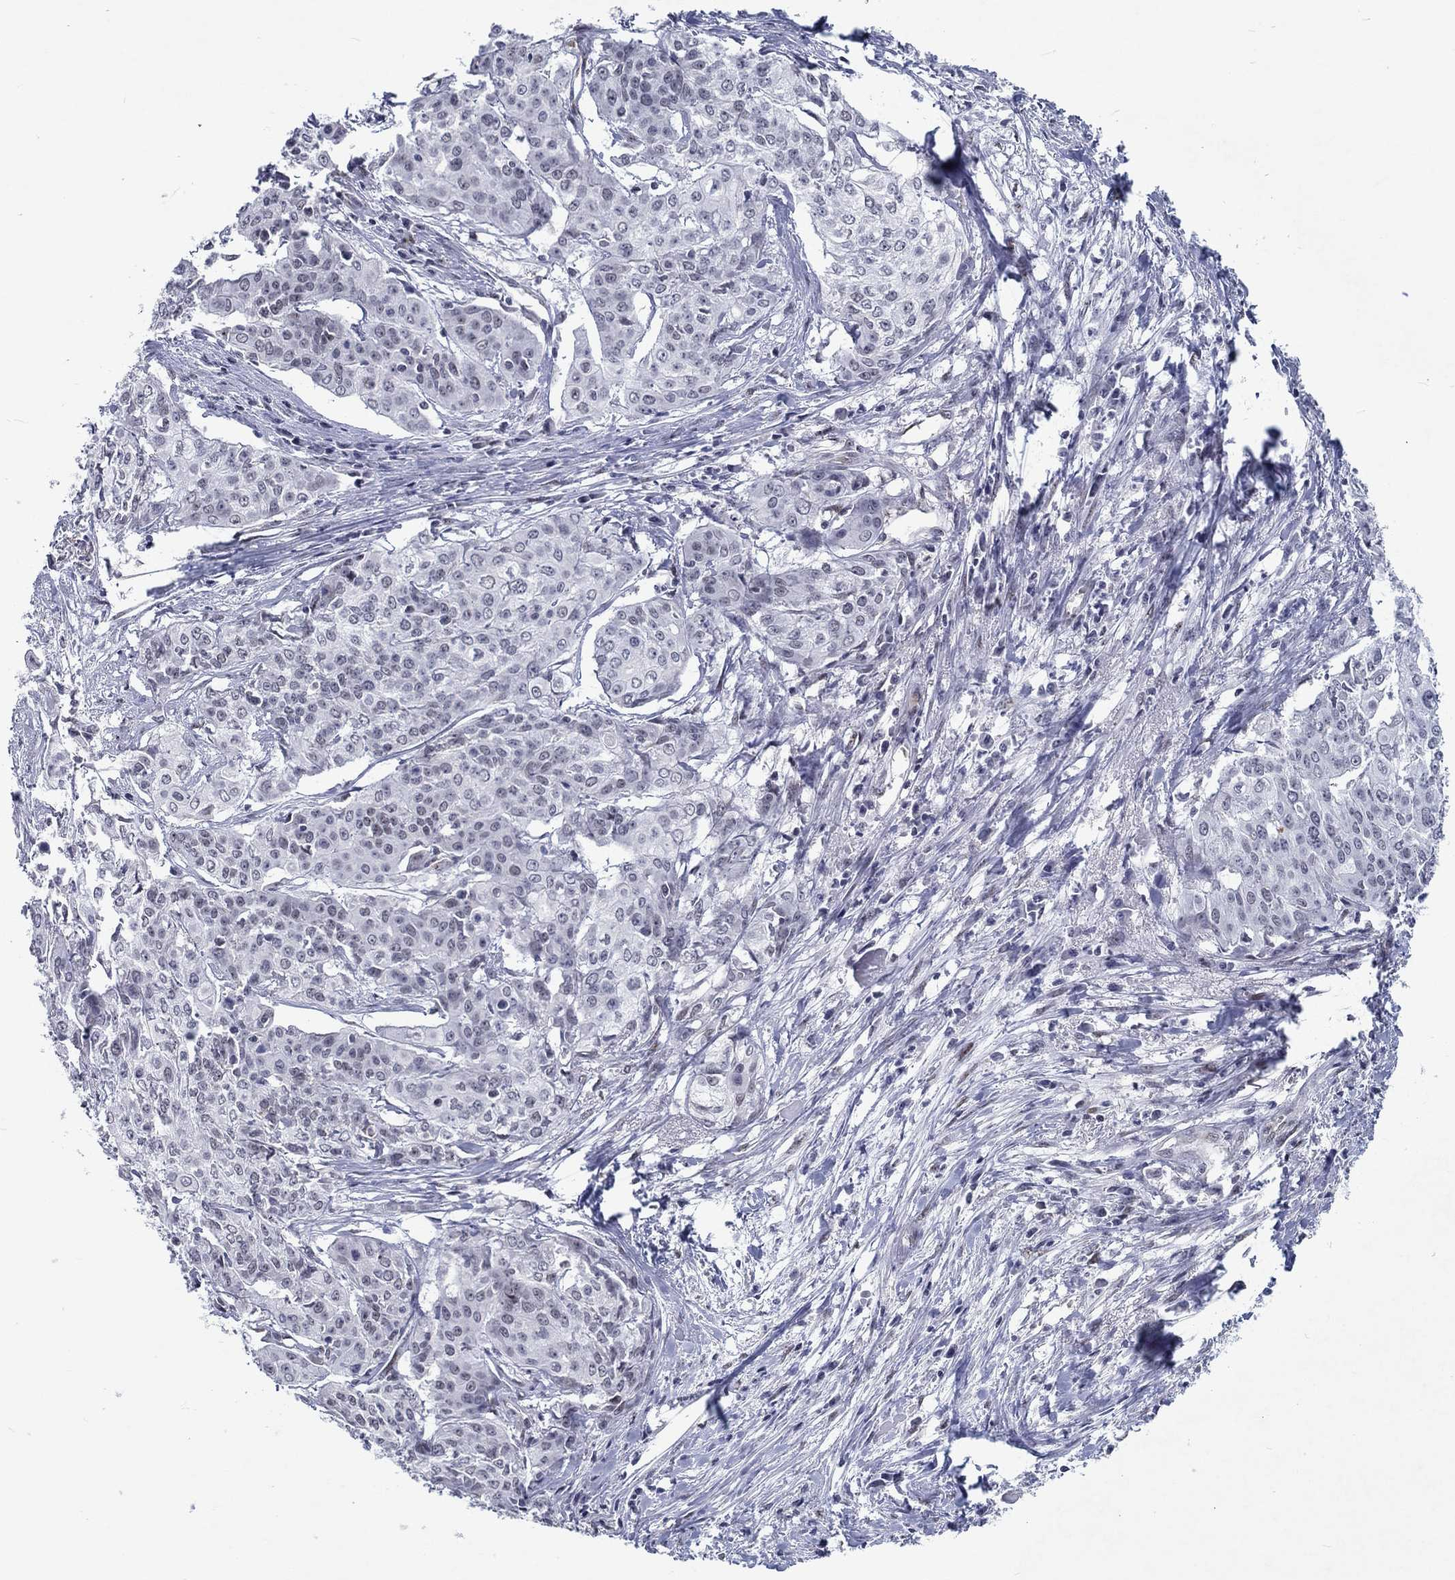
{"staining": {"intensity": "negative", "quantity": "none", "location": "none"}, "tissue": "cervical cancer", "cell_type": "Tumor cells", "image_type": "cancer", "snomed": [{"axis": "morphology", "description": "Squamous cell carcinoma, NOS"}, {"axis": "topography", "description": "Cervix"}], "caption": "Immunohistochemistry micrograph of cervical cancer stained for a protein (brown), which demonstrates no staining in tumor cells.", "gene": "ZBED1", "patient": {"sex": "female", "age": 39}}